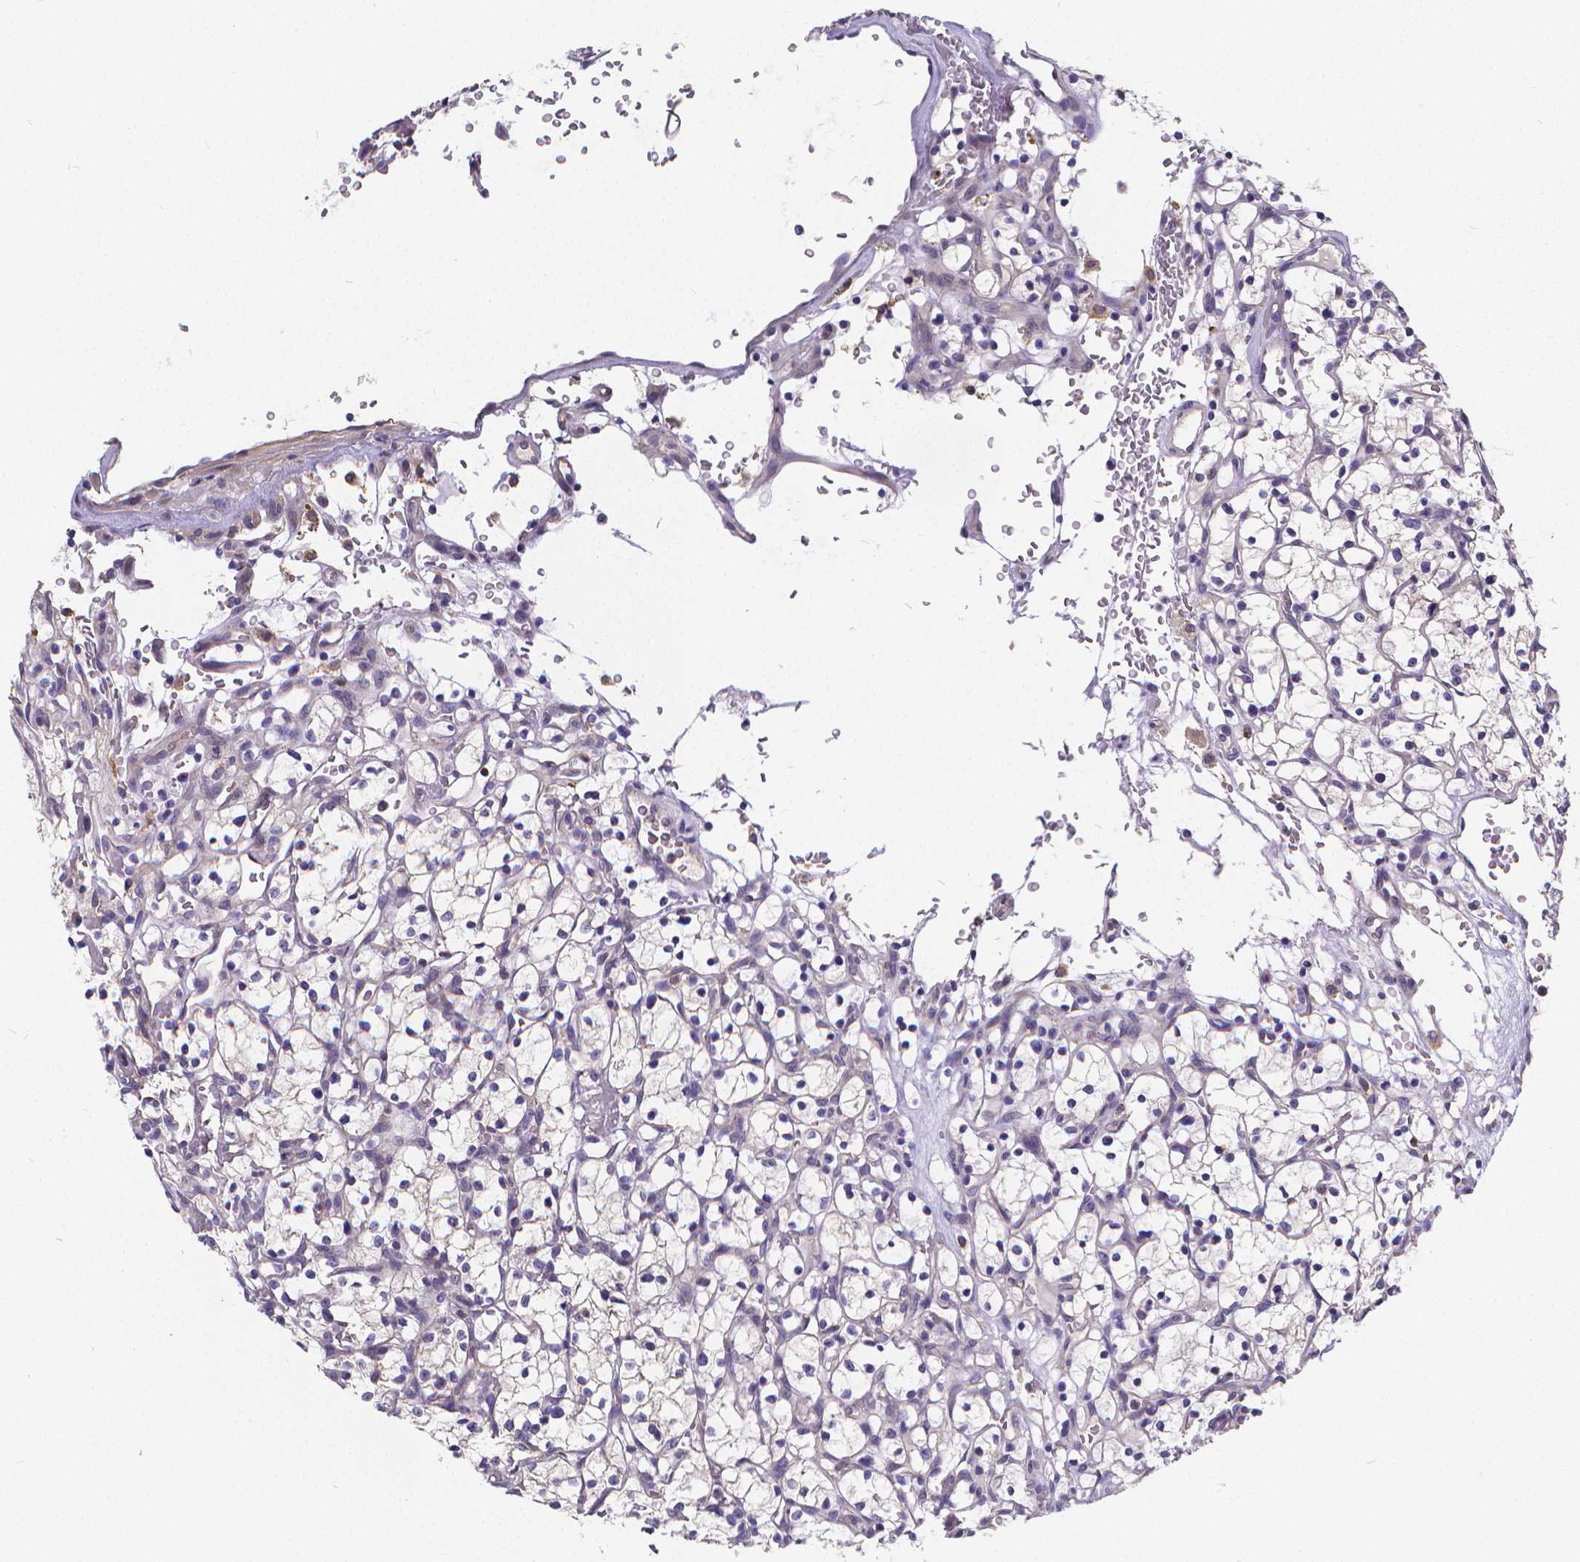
{"staining": {"intensity": "negative", "quantity": "none", "location": "none"}, "tissue": "renal cancer", "cell_type": "Tumor cells", "image_type": "cancer", "snomed": [{"axis": "morphology", "description": "Adenocarcinoma, NOS"}, {"axis": "topography", "description": "Kidney"}], "caption": "DAB immunohistochemical staining of adenocarcinoma (renal) reveals no significant expression in tumor cells. (Stains: DAB (3,3'-diaminobenzidine) IHC with hematoxylin counter stain, Microscopy: brightfield microscopy at high magnification).", "gene": "GLRB", "patient": {"sex": "female", "age": 64}}